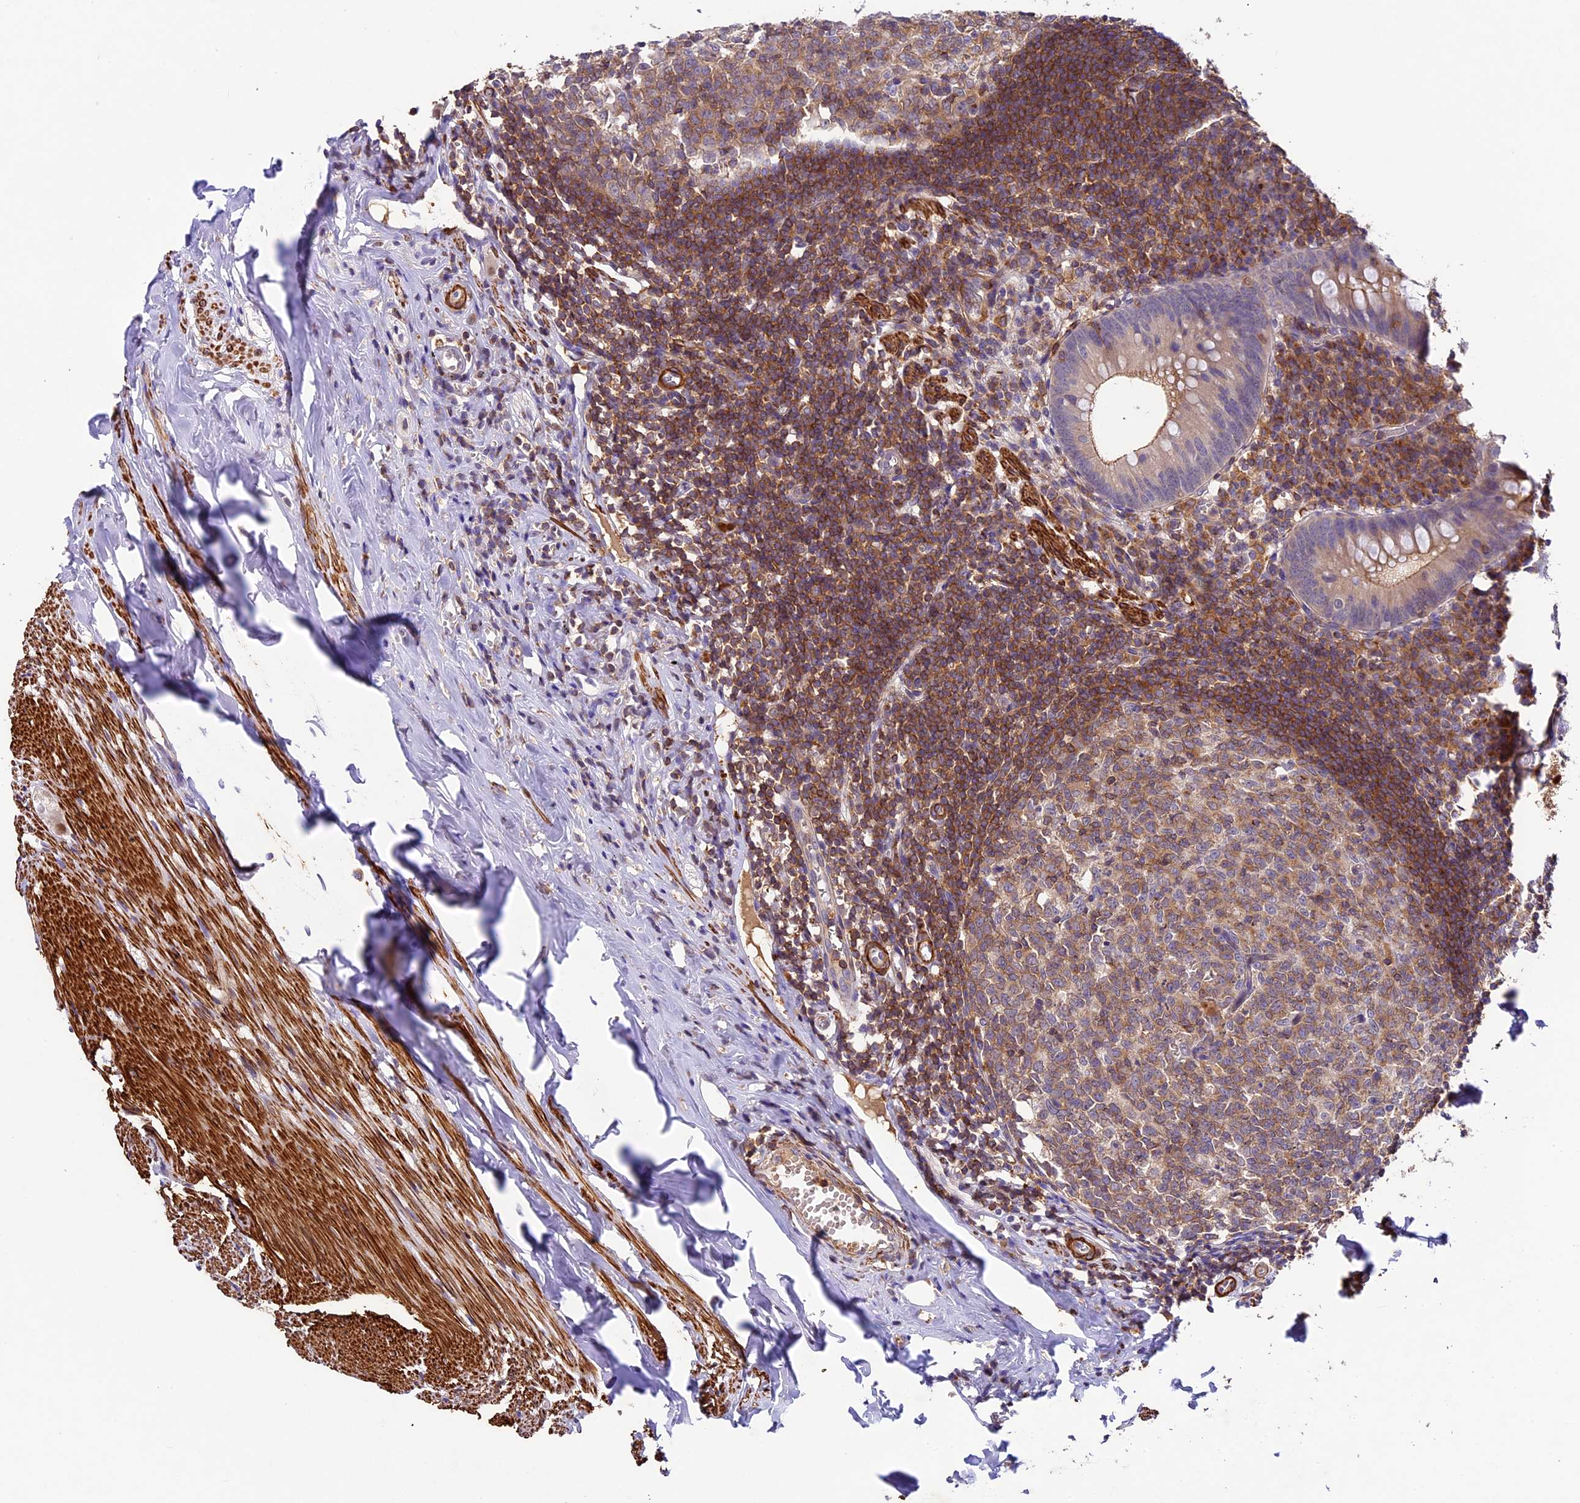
{"staining": {"intensity": "moderate", "quantity": "25%-75%", "location": "cytoplasmic/membranous"}, "tissue": "appendix", "cell_type": "Glandular cells", "image_type": "normal", "snomed": [{"axis": "morphology", "description": "Normal tissue, NOS"}, {"axis": "topography", "description": "Appendix"}], "caption": "Brown immunohistochemical staining in unremarkable appendix demonstrates moderate cytoplasmic/membranous positivity in approximately 25%-75% of glandular cells.", "gene": "TBC1D1", "patient": {"sex": "female", "age": 51}}